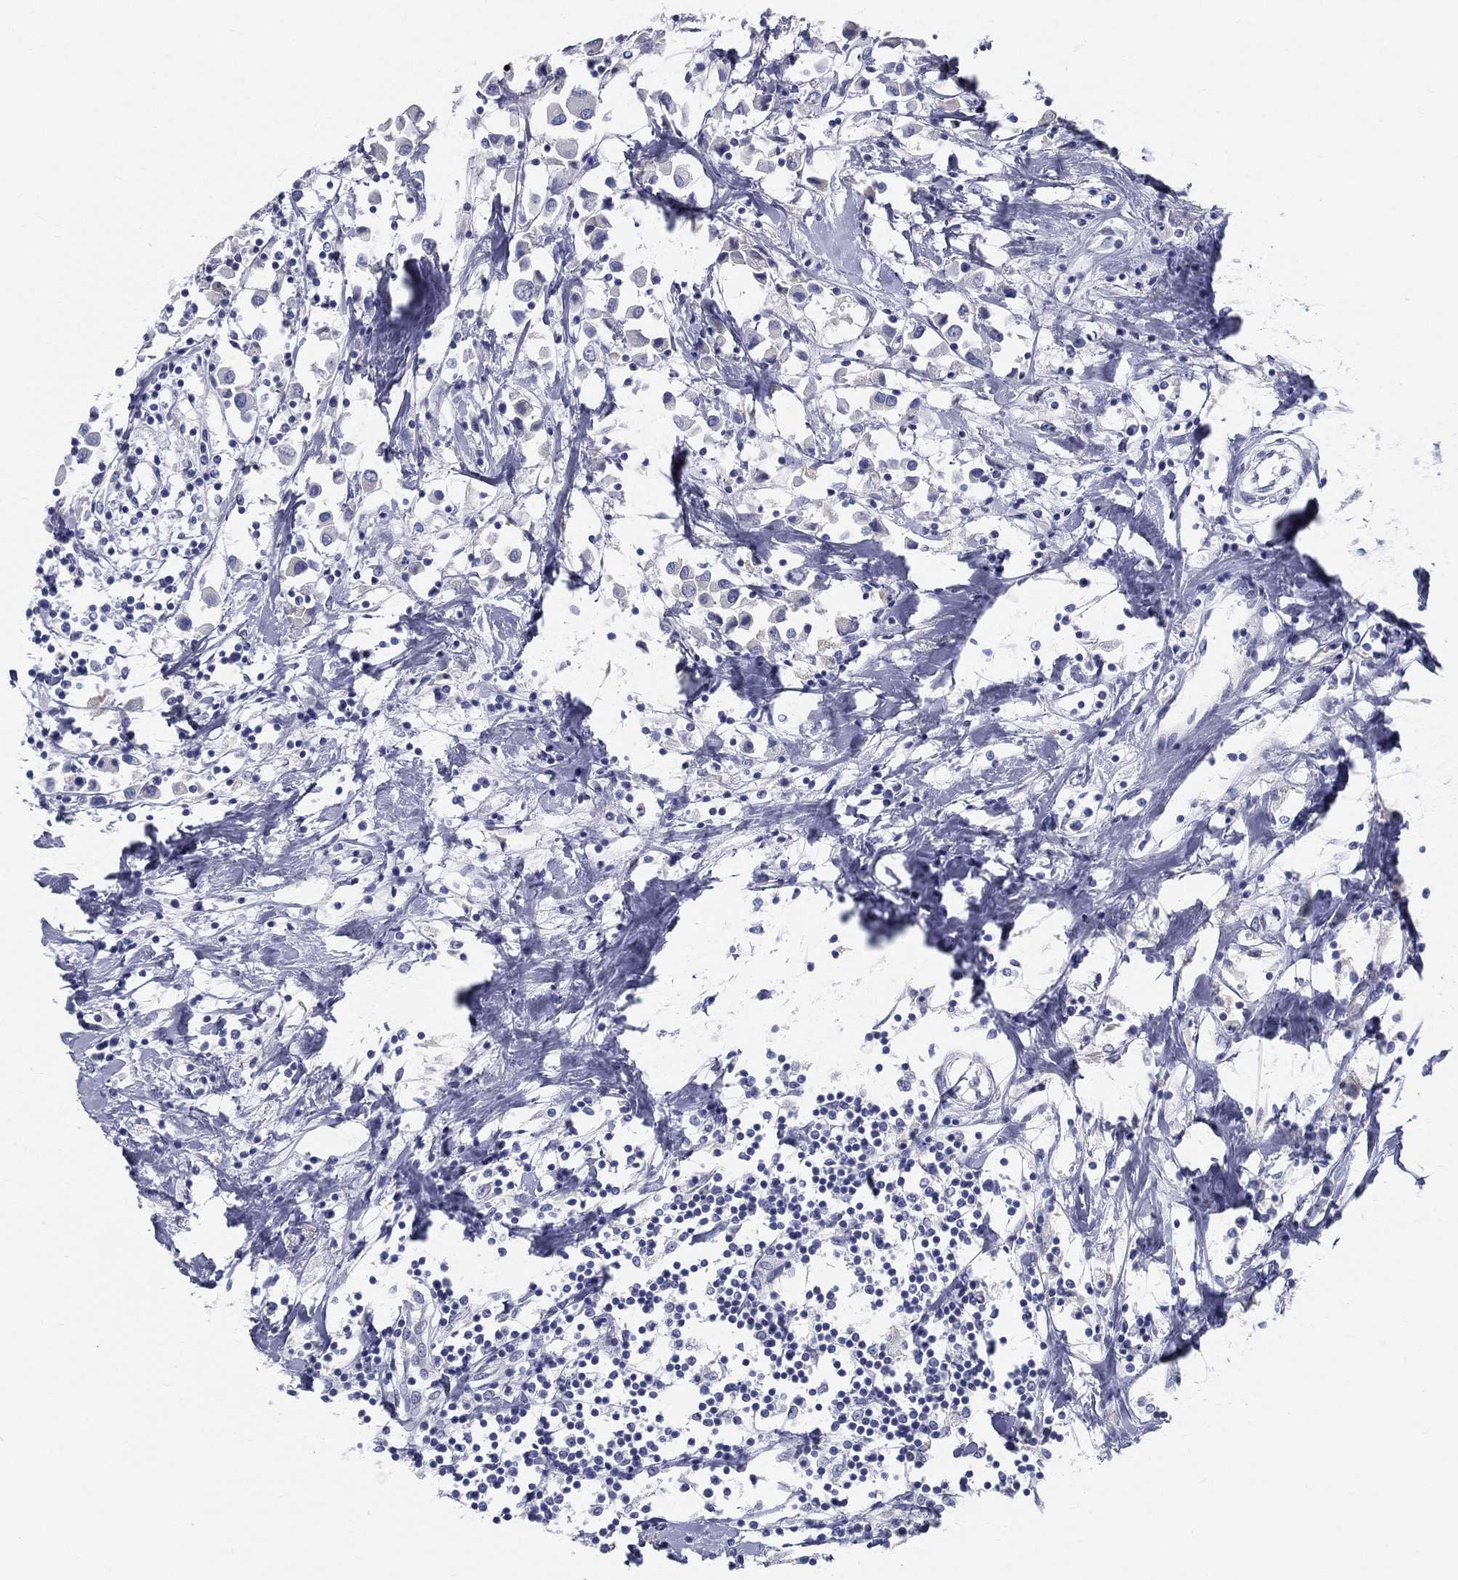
{"staining": {"intensity": "negative", "quantity": "none", "location": "none"}, "tissue": "breast cancer", "cell_type": "Tumor cells", "image_type": "cancer", "snomed": [{"axis": "morphology", "description": "Duct carcinoma"}, {"axis": "topography", "description": "Breast"}], "caption": "This is an immunohistochemistry photomicrograph of human breast infiltrating ductal carcinoma. There is no staining in tumor cells.", "gene": "STS", "patient": {"sex": "female", "age": 61}}